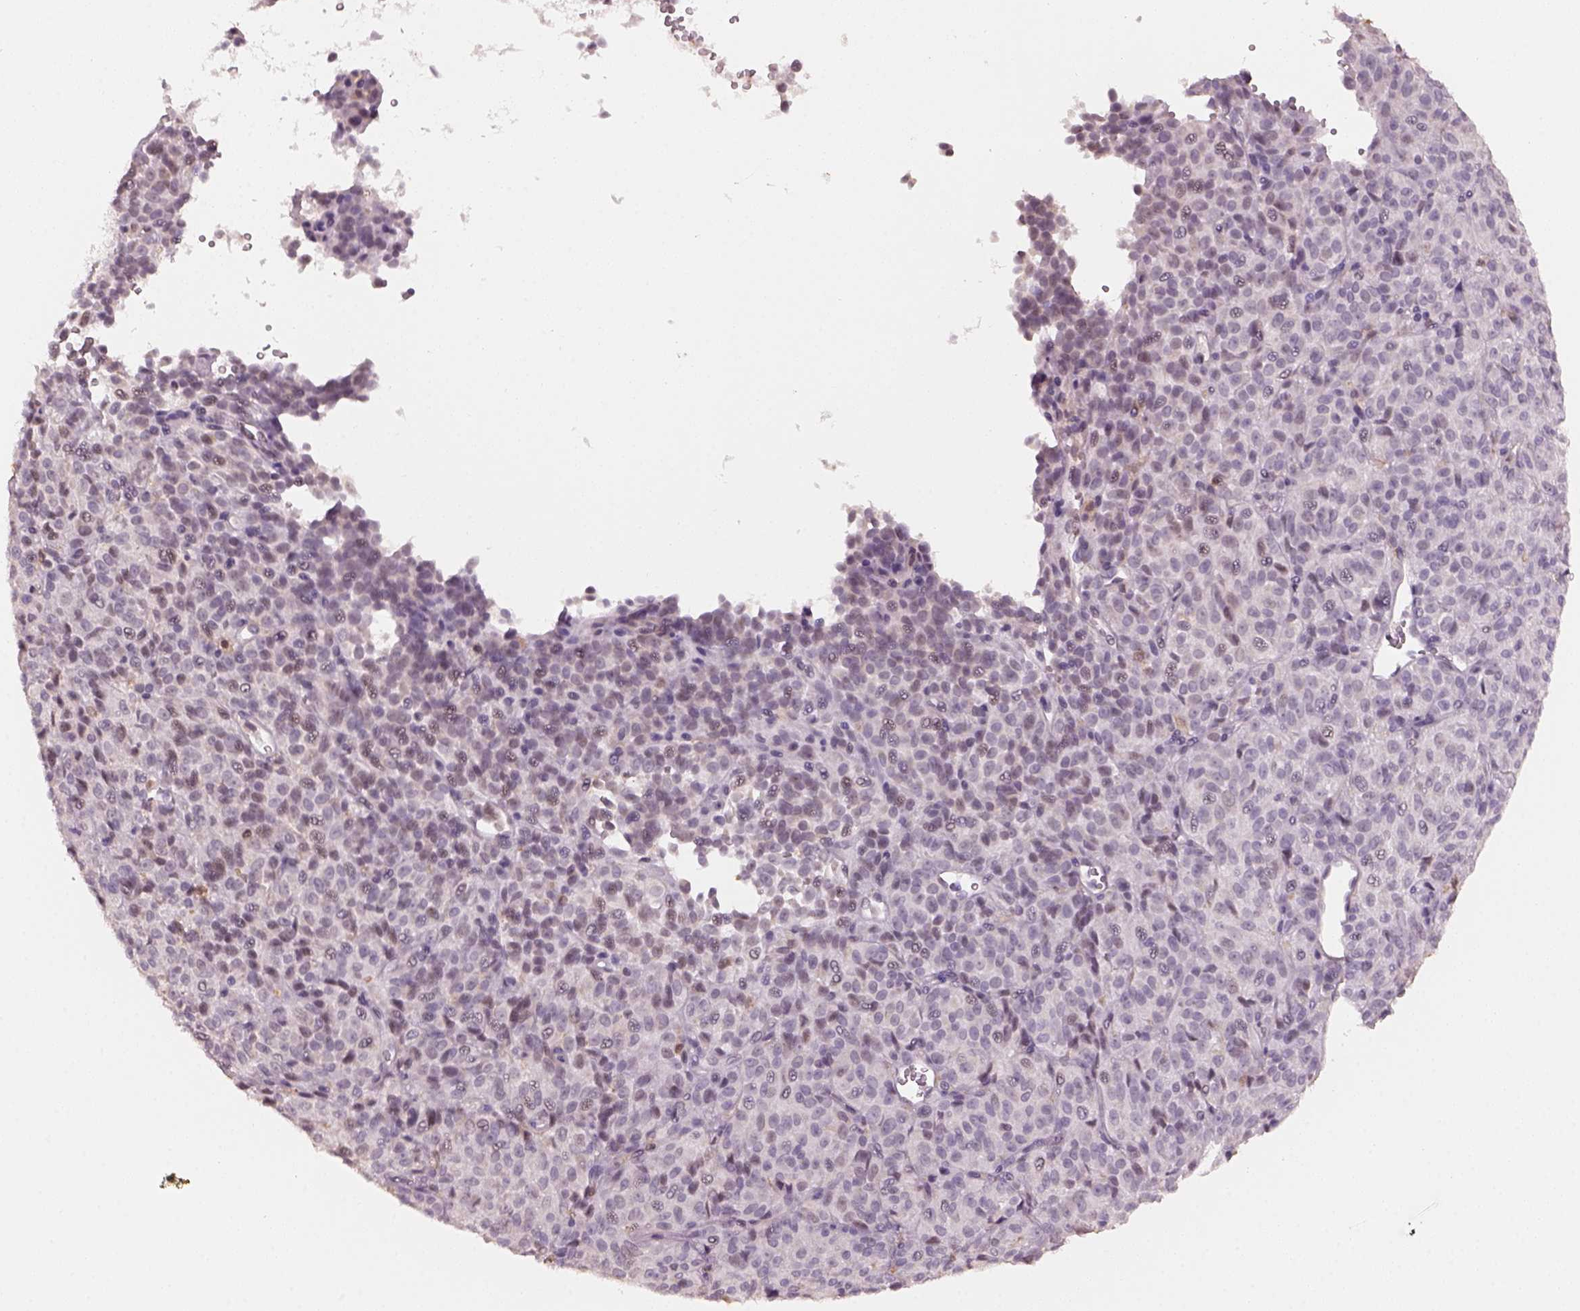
{"staining": {"intensity": "negative", "quantity": "none", "location": "none"}, "tissue": "melanoma", "cell_type": "Tumor cells", "image_type": "cancer", "snomed": [{"axis": "morphology", "description": "Malignant melanoma, Metastatic site"}, {"axis": "topography", "description": "Brain"}], "caption": "A photomicrograph of malignant melanoma (metastatic site) stained for a protein shows no brown staining in tumor cells.", "gene": "NAT8", "patient": {"sex": "female", "age": 56}}